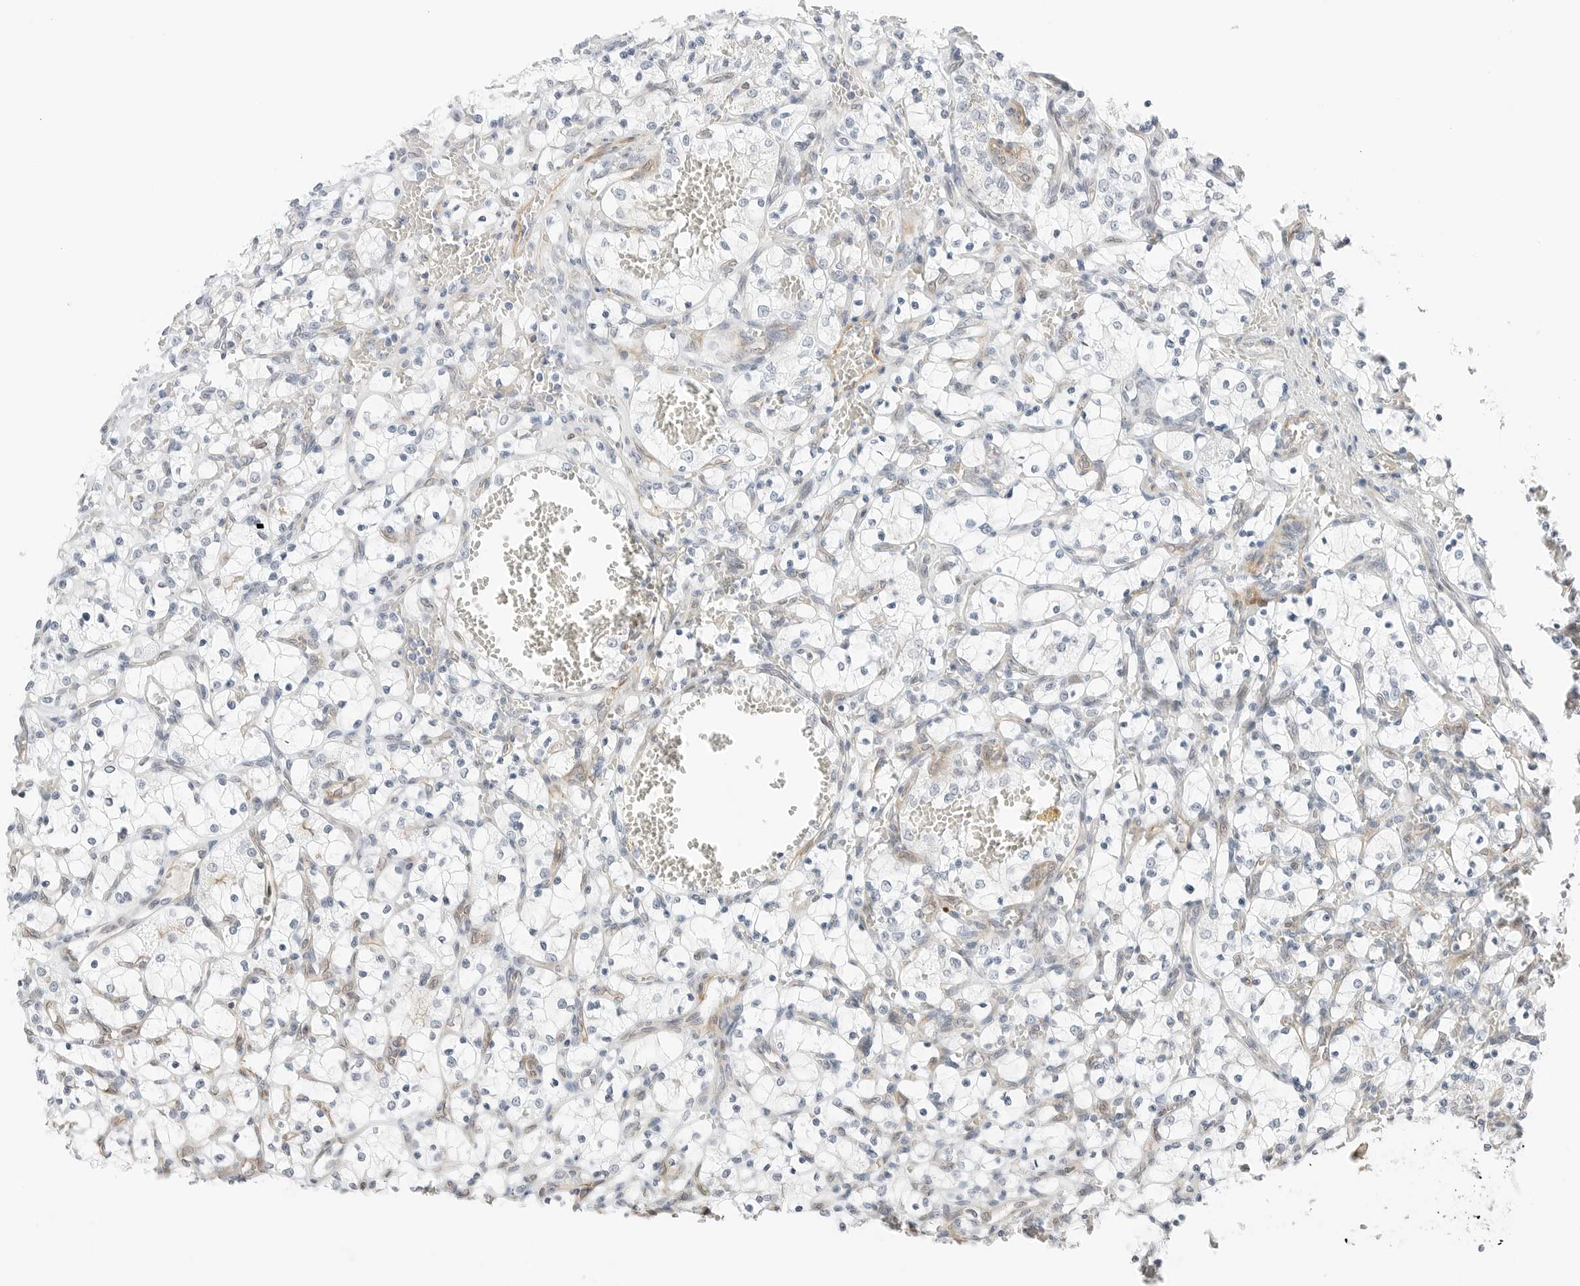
{"staining": {"intensity": "negative", "quantity": "none", "location": "none"}, "tissue": "renal cancer", "cell_type": "Tumor cells", "image_type": "cancer", "snomed": [{"axis": "morphology", "description": "Adenocarcinoma, NOS"}, {"axis": "topography", "description": "Kidney"}], "caption": "Protein analysis of renal adenocarcinoma demonstrates no significant staining in tumor cells. (Brightfield microscopy of DAB immunohistochemistry (IHC) at high magnification).", "gene": "IQCC", "patient": {"sex": "female", "age": 69}}